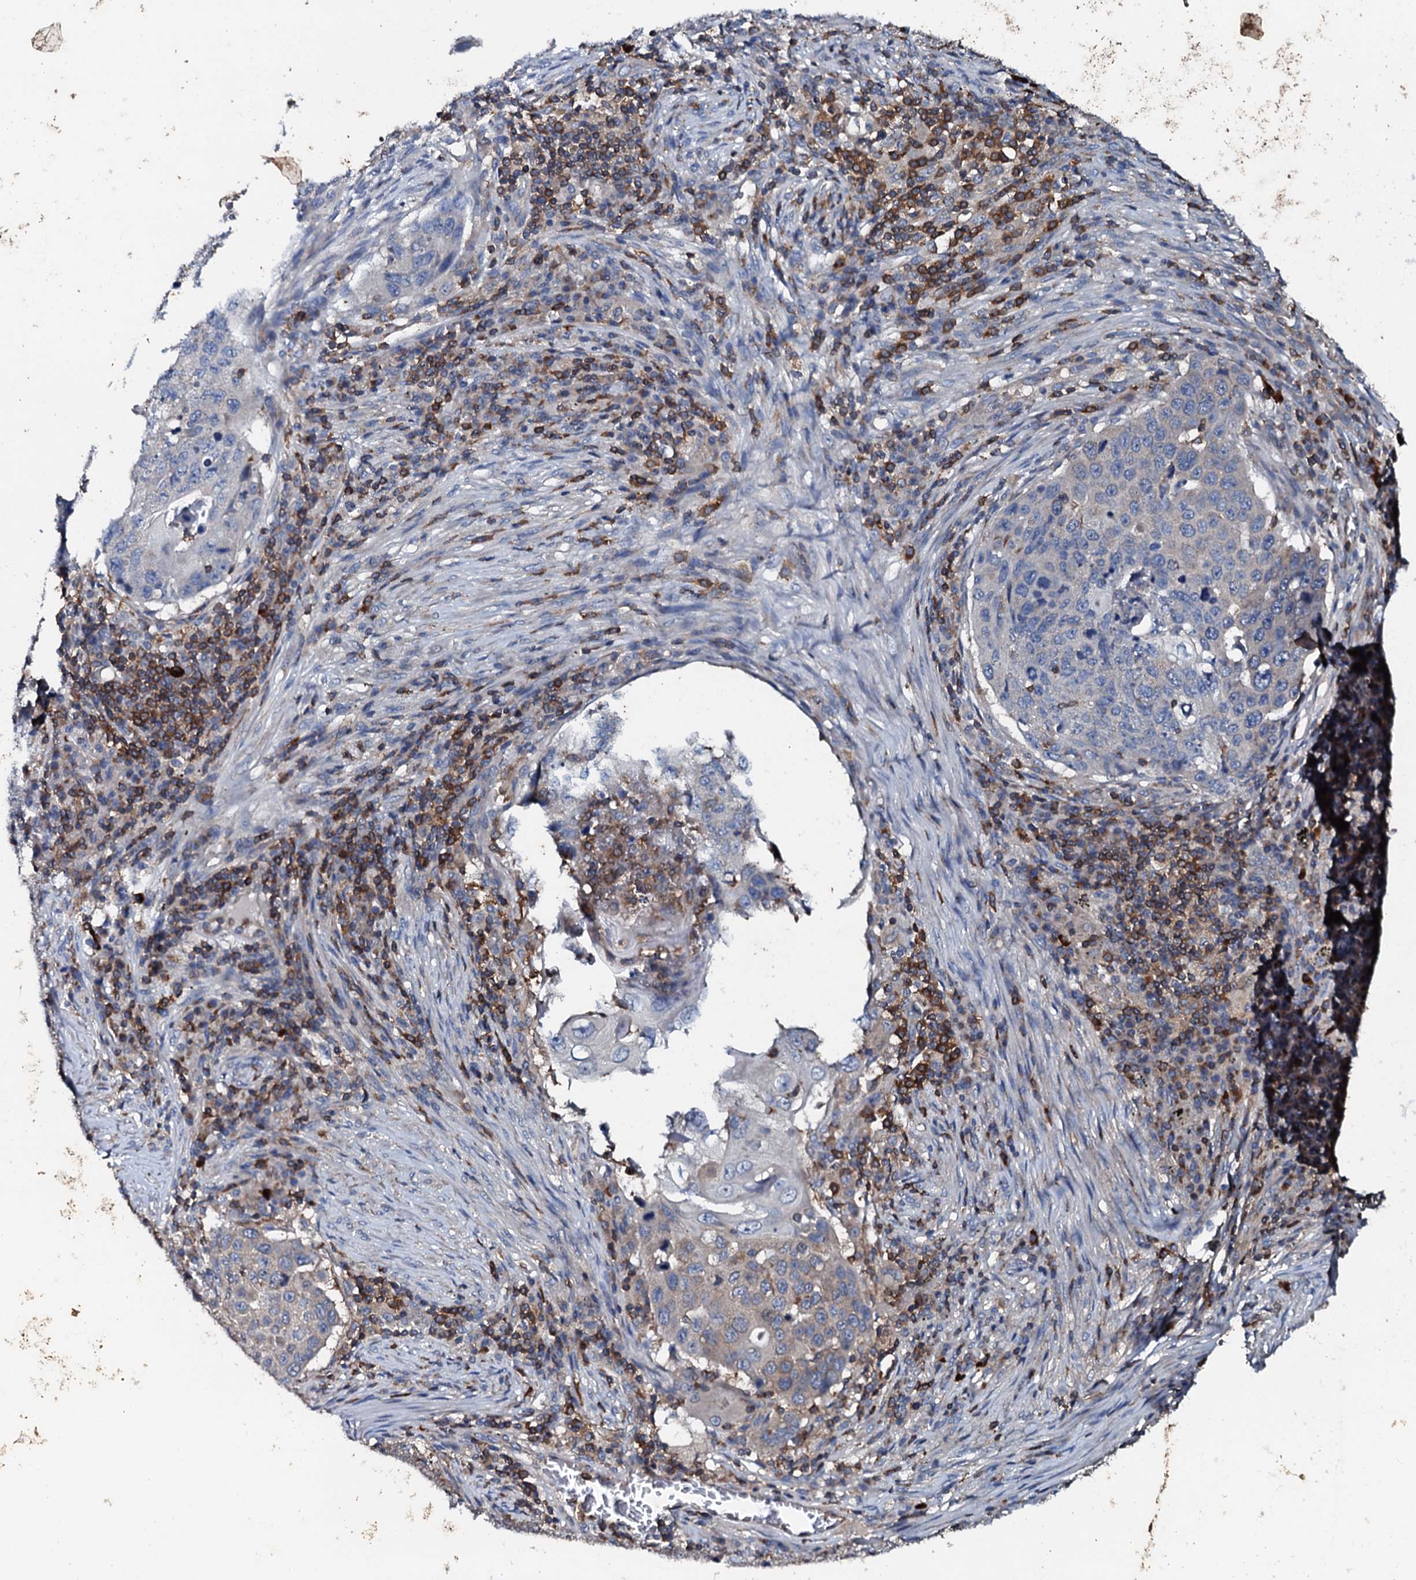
{"staining": {"intensity": "weak", "quantity": "<25%", "location": "cytoplasmic/membranous"}, "tissue": "lung cancer", "cell_type": "Tumor cells", "image_type": "cancer", "snomed": [{"axis": "morphology", "description": "Squamous cell carcinoma, NOS"}, {"axis": "topography", "description": "Lung"}], "caption": "Protein analysis of lung cancer shows no significant positivity in tumor cells.", "gene": "GRK2", "patient": {"sex": "female", "age": 63}}